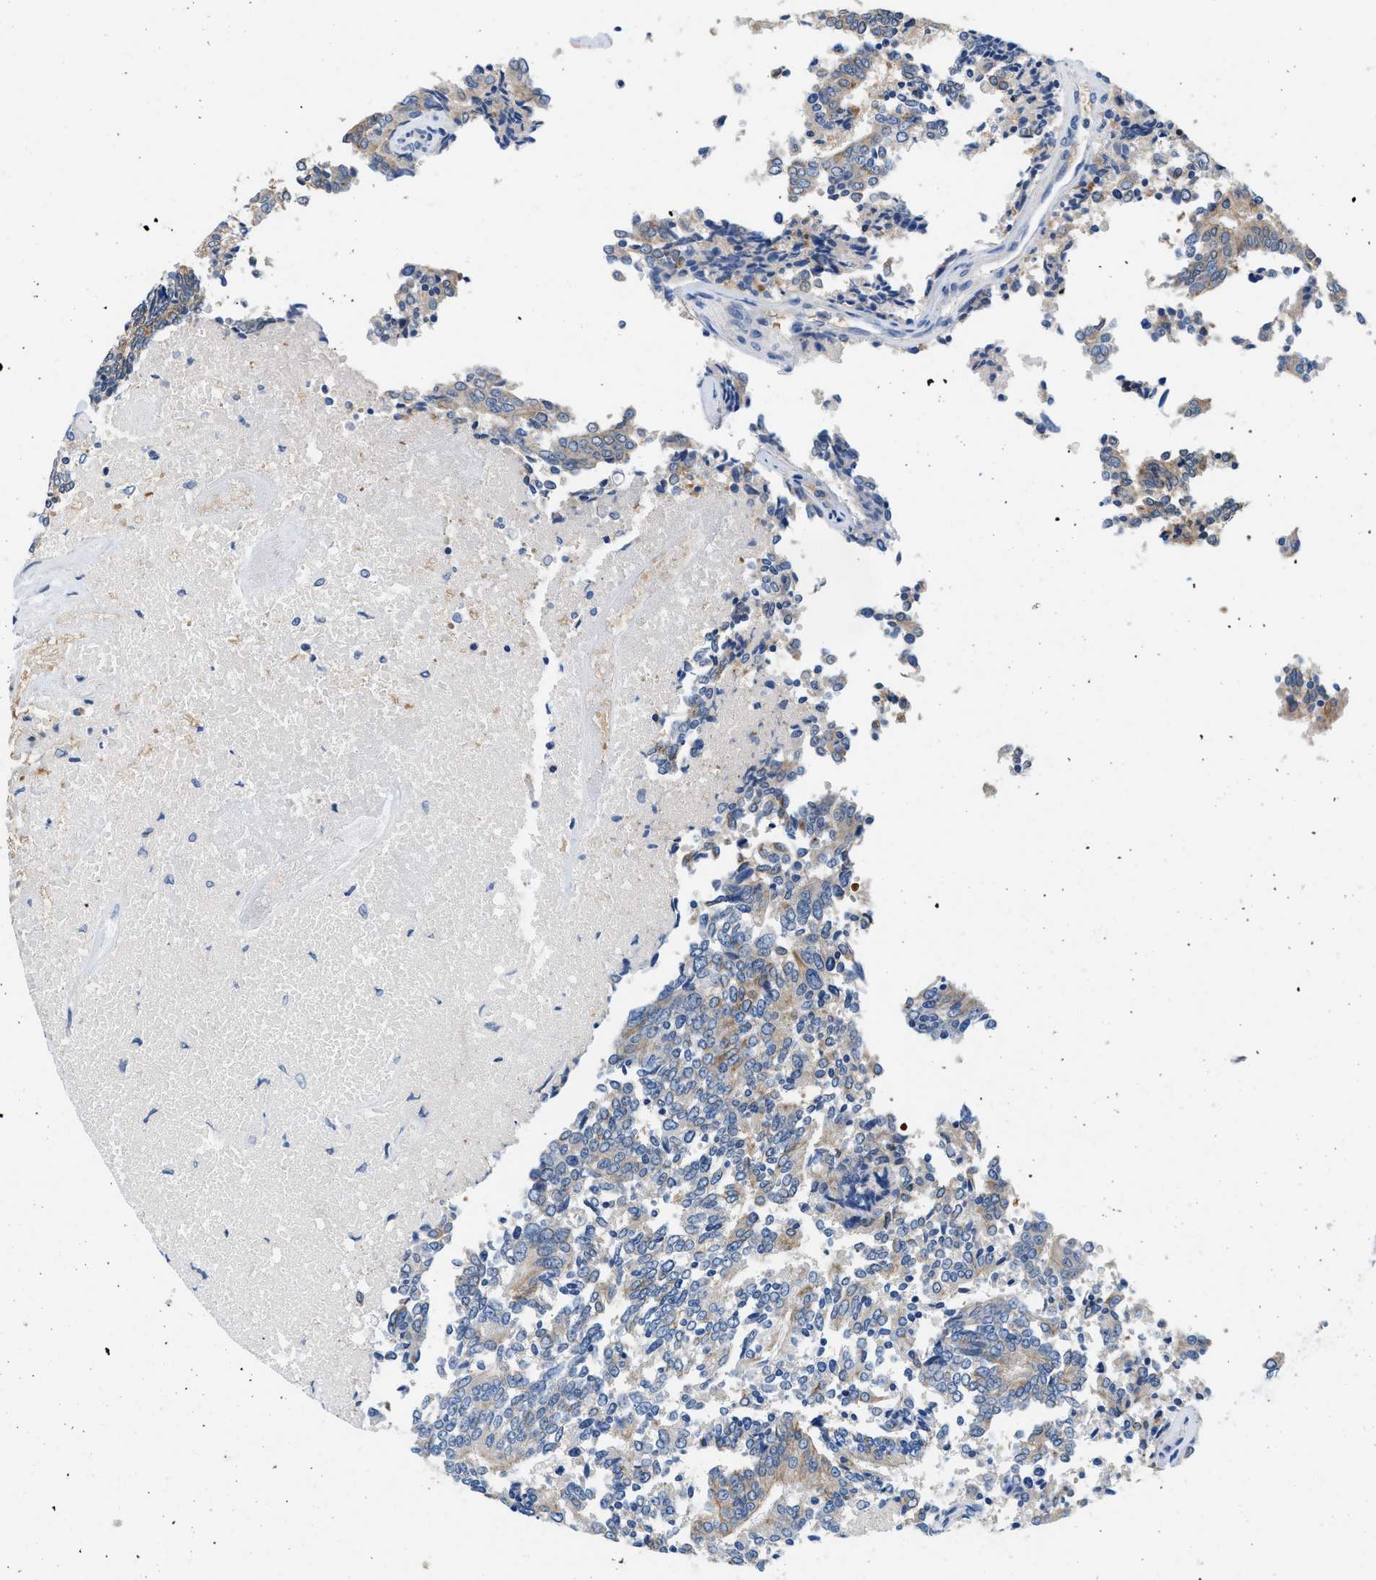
{"staining": {"intensity": "weak", "quantity": "25%-75%", "location": "cytoplasmic/membranous"}, "tissue": "prostate cancer", "cell_type": "Tumor cells", "image_type": "cancer", "snomed": [{"axis": "morphology", "description": "Normal tissue, NOS"}, {"axis": "morphology", "description": "Adenocarcinoma, High grade"}, {"axis": "topography", "description": "Prostate"}, {"axis": "topography", "description": "Seminal veicle"}], "caption": "High-grade adenocarcinoma (prostate) stained with a brown dye shows weak cytoplasmic/membranous positive expression in approximately 25%-75% of tumor cells.", "gene": "BPGM", "patient": {"sex": "male", "age": 55}}